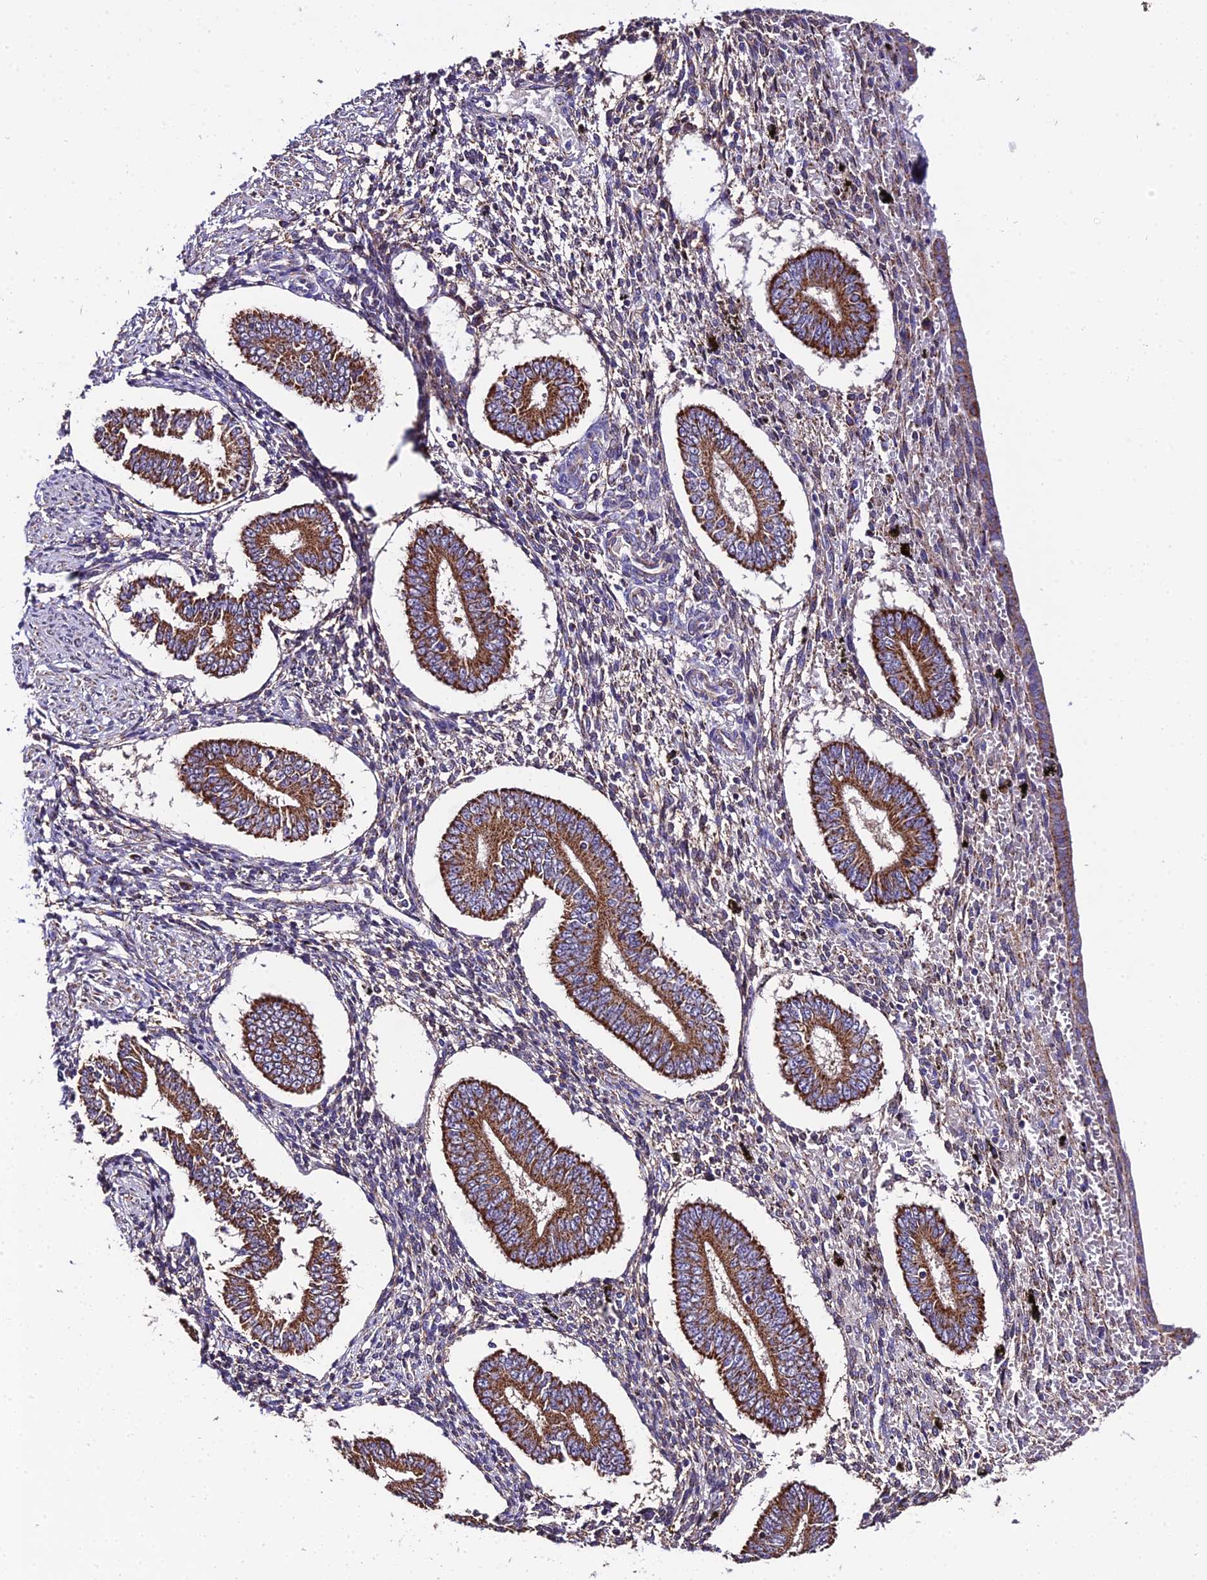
{"staining": {"intensity": "moderate", "quantity": "25%-75%", "location": "cytoplasmic/membranous"}, "tissue": "endometrium", "cell_type": "Cells in endometrial stroma", "image_type": "normal", "snomed": [{"axis": "morphology", "description": "Normal tissue, NOS"}, {"axis": "topography", "description": "Endometrium"}], "caption": "A brown stain highlights moderate cytoplasmic/membranous expression of a protein in cells in endometrial stroma of normal human endometrium. (DAB IHC, brown staining for protein, blue staining for nuclei).", "gene": "OCIAD1", "patient": {"sex": "female", "age": 42}}